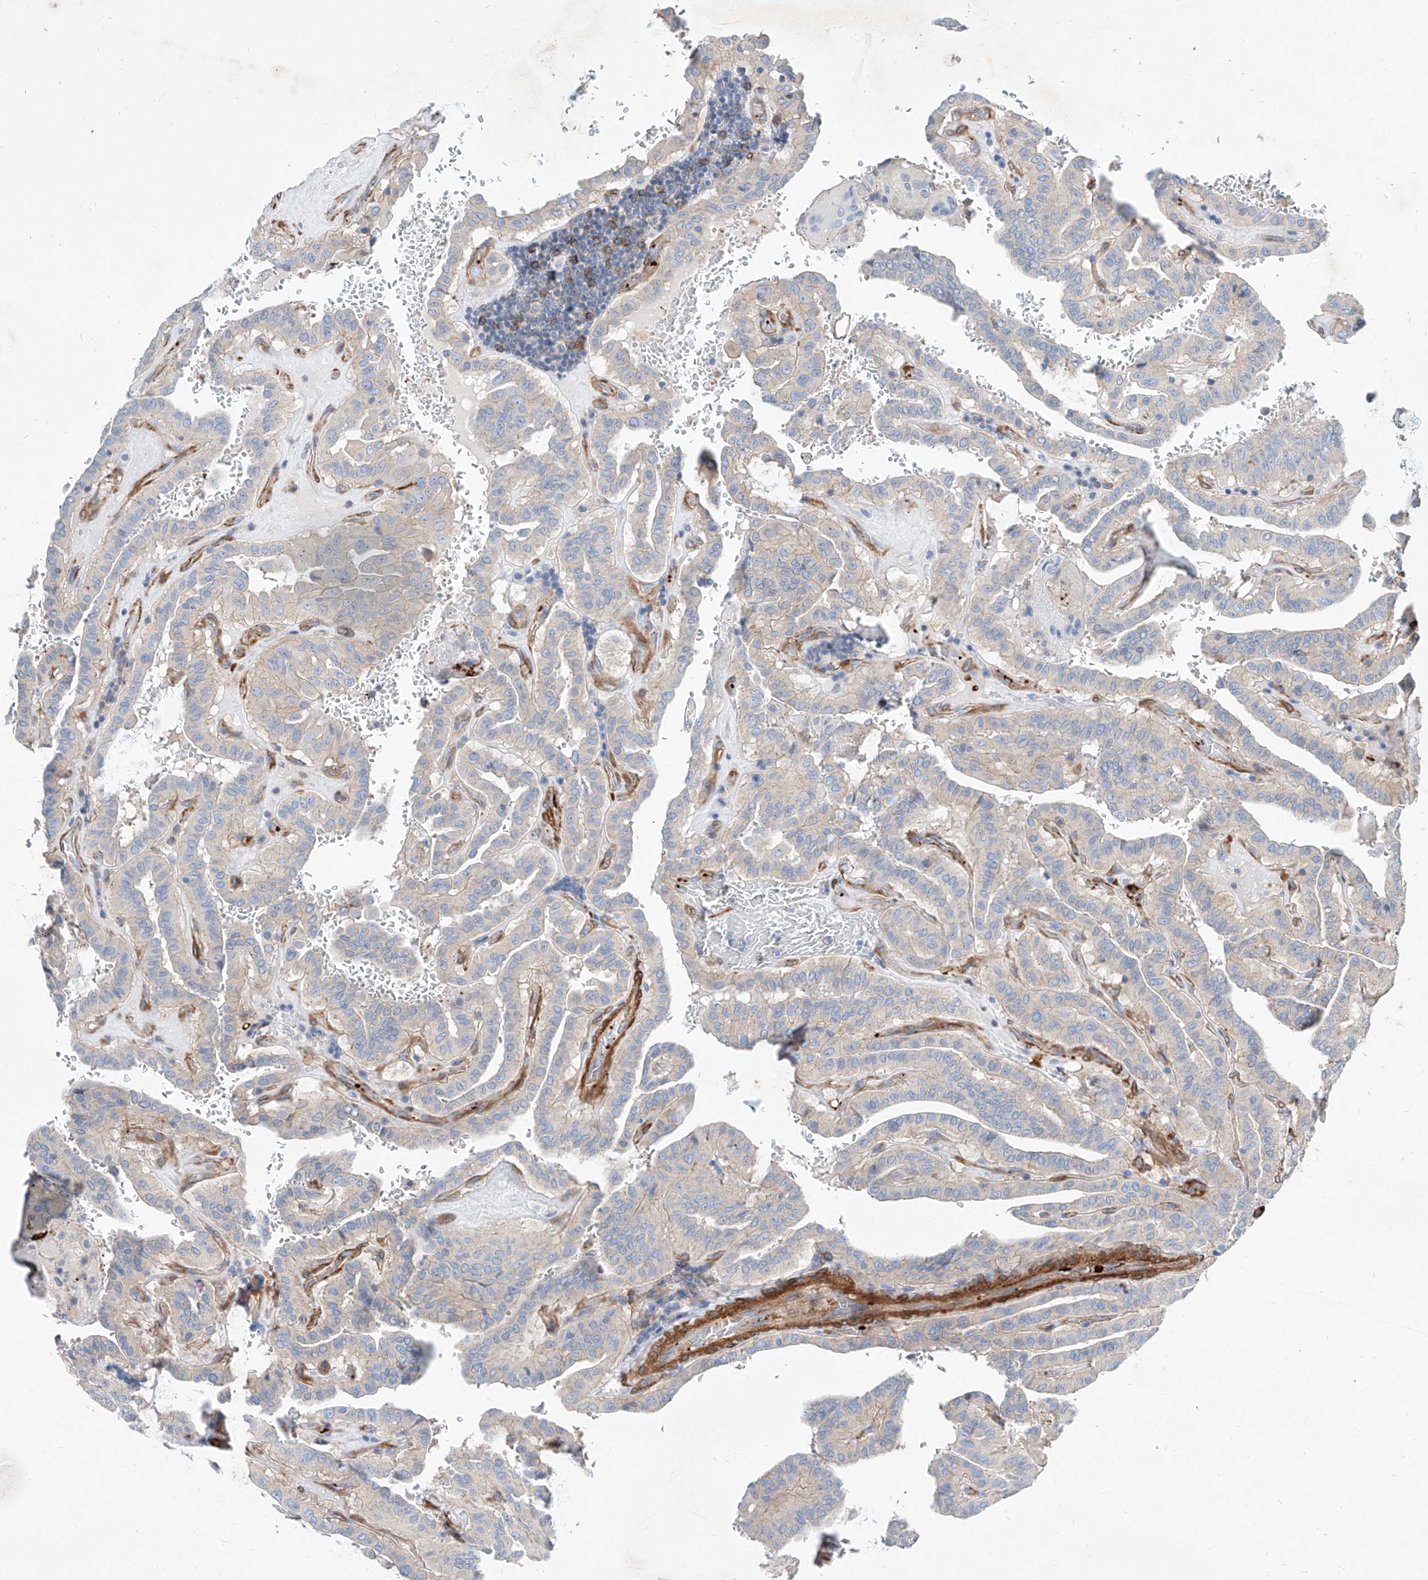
{"staining": {"intensity": "negative", "quantity": "none", "location": "none"}, "tissue": "thyroid cancer", "cell_type": "Tumor cells", "image_type": "cancer", "snomed": [{"axis": "morphology", "description": "Papillary adenocarcinoma, NOS"}, {"axis": "topography", "description": "Thyroid gland"}], "caption": "Immunohistochemistry photomicrograph of neoplastic tissue: papillary adenocarcinoma (thyroid) stained with DAB (3,3'-diaminobenzidine) exhibits no significant protein staining in tumor cells.", "gene": "TAS2R60", "patient": {"sex": "male", "age": 77}}